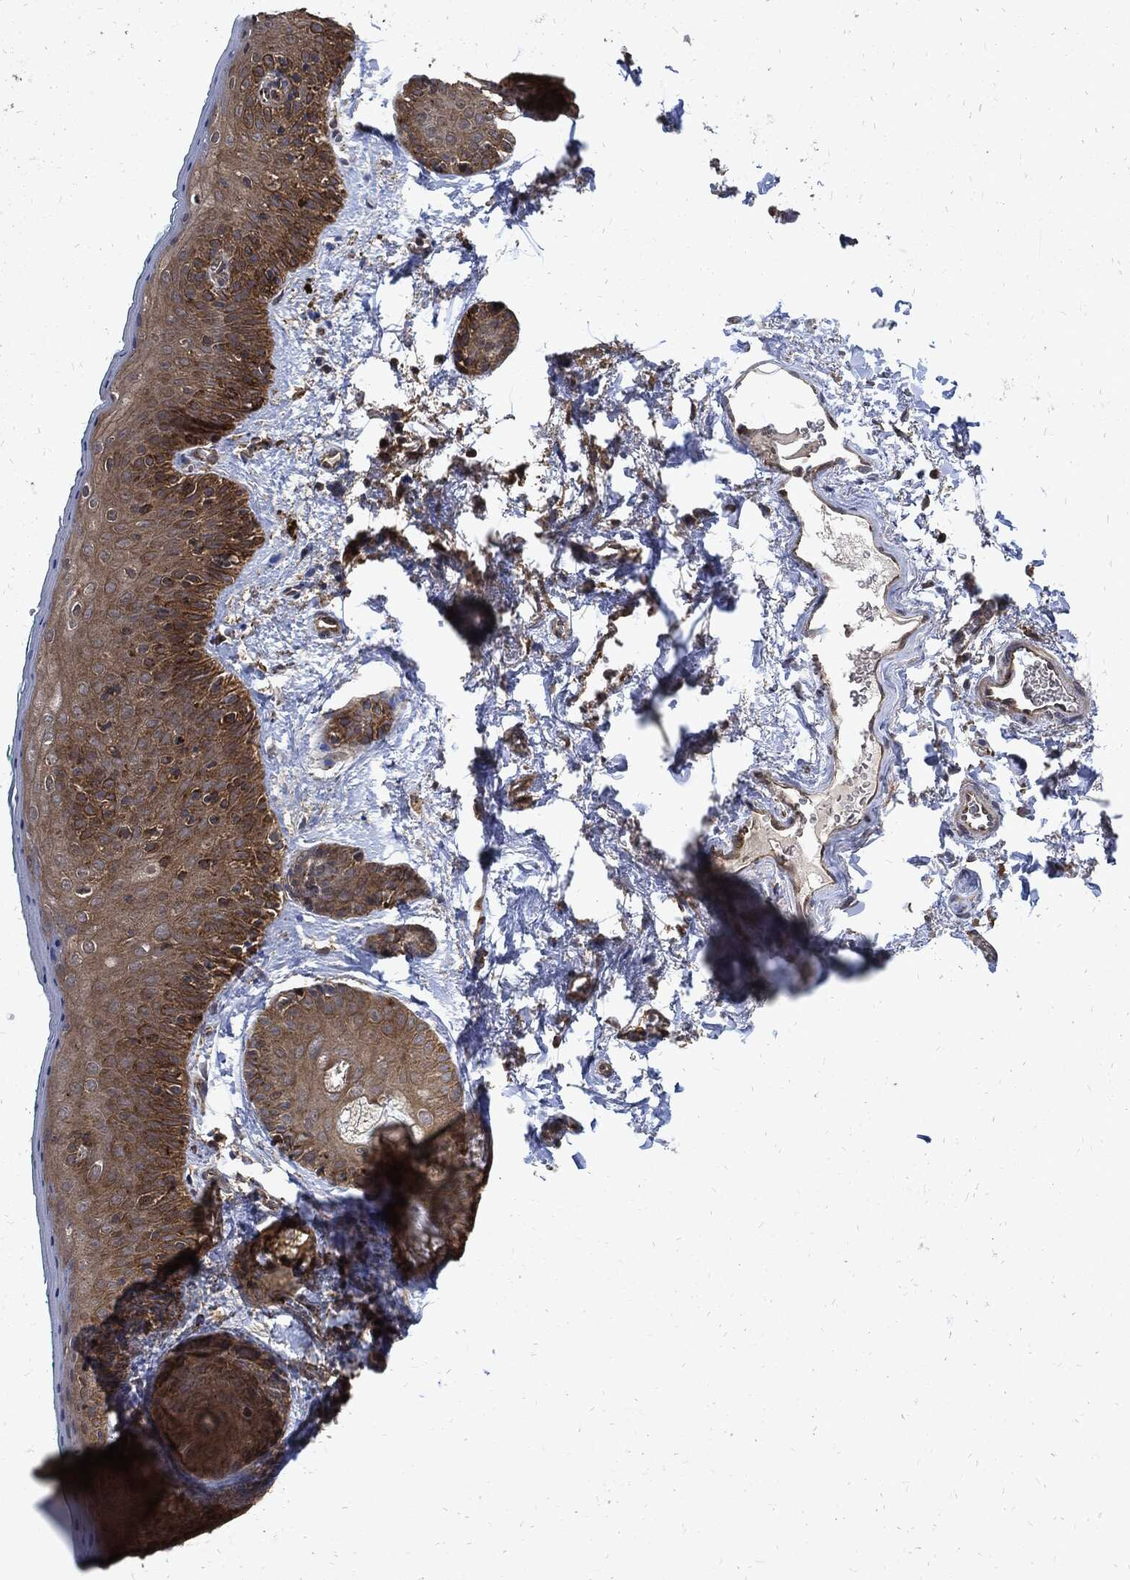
{"staining": {"intensity": "moderate", "quantity": ">75%", "location": "cytoplasmic/membranous"}, "tissue": "vagina", "cell_type": "Squamous epithelial cells", "image_type": "normal", "snomed": [{"axis": "morphology", "description": "Normal tissue, NOS"}, {"axis": "topography", "description": "Vagina"}], "caption": "Moderate cytoplasmic/membranous protein positivity is seen in approximately >75% of squamous epithelial cells in vagina.", "gene": "DCTN1", "patient": {"sex": "female", "age": 66}}